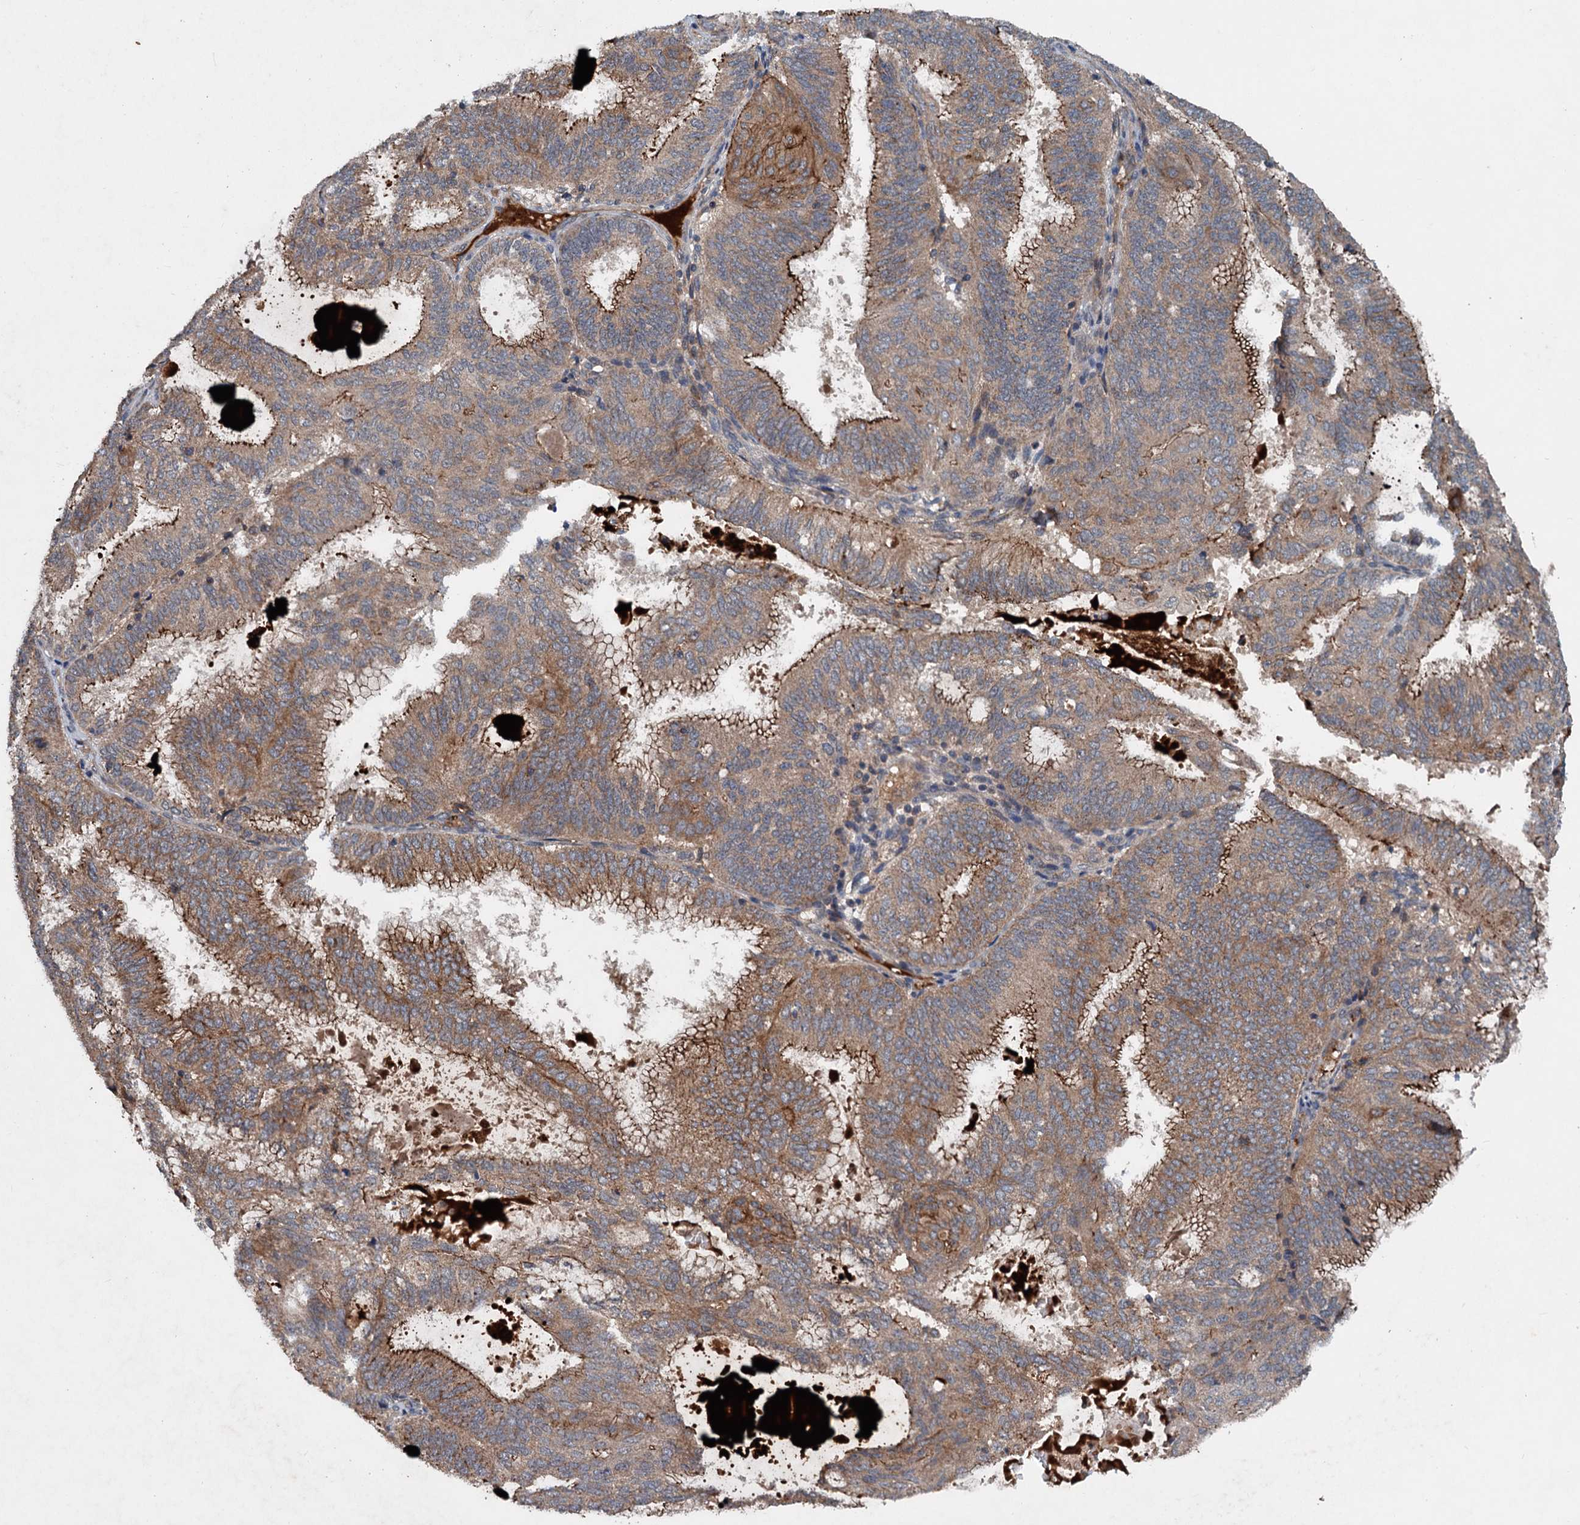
{"staining": {"intensity": "strong", "quantity": "25%-75%", "location": "cytoplasmic/membranous"}, "tissue": "endometrial cancer", "cell_type": "Tumor cells", "image_type": "cancer", "snomed": [{"axis": "morphology", "description": "Adenocarcinoma, NOS"}, {"axis": "topography", "description": "Endometrium"}], "caption": "Endometrial cancer (adenocarcinoma) stained with a brown dye exhibits strong cytoplasmic/membranous positive positivity in approximately 25%-75% of tumor cells.", "gene": "N4BP2L2", "patient": {"sex": "female", "age": 49}}